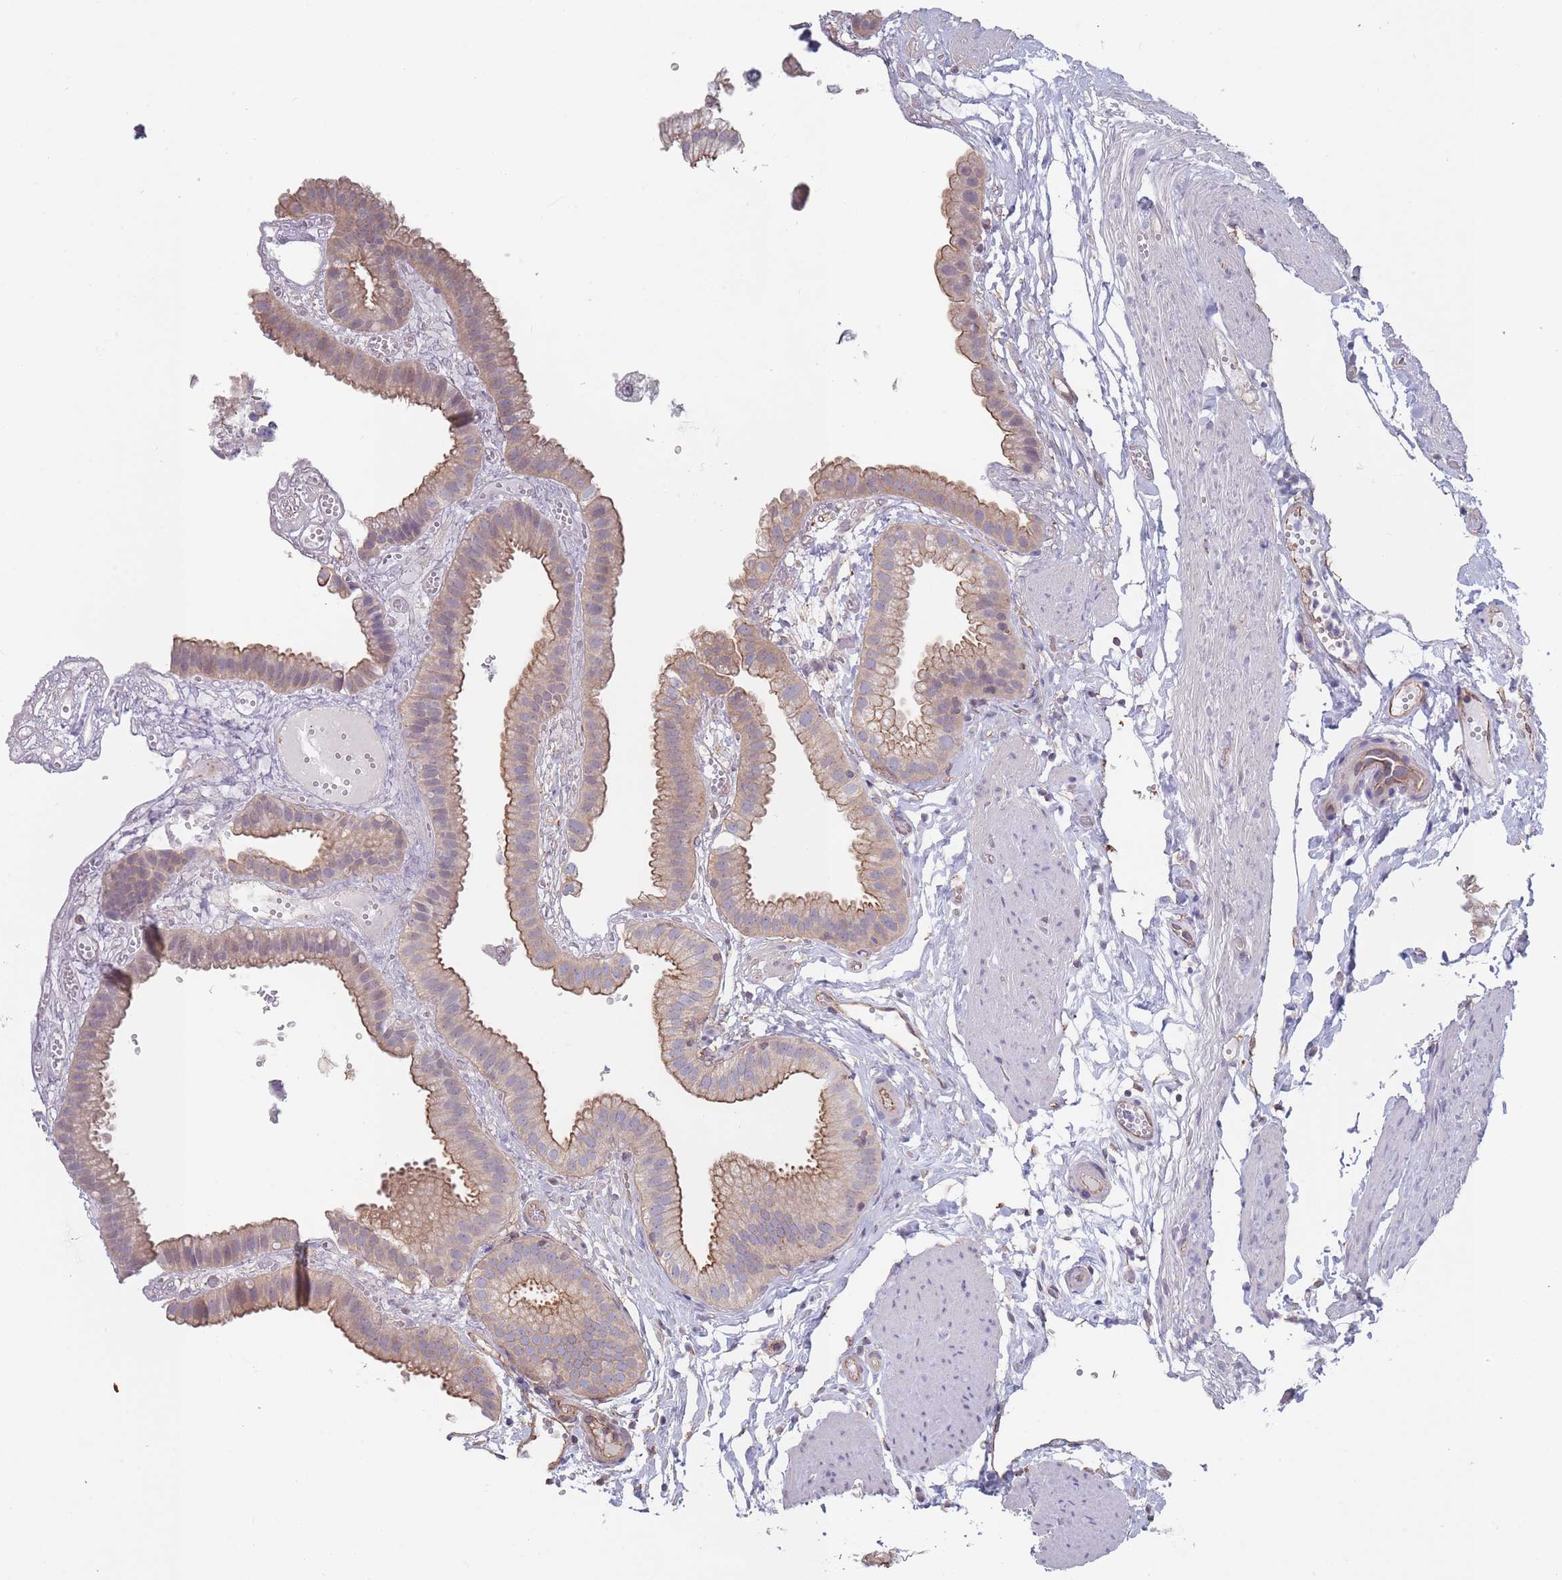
{"staining": {"intensity": "moderate", "quantity": "25%-75%", "location": "cytoplasmic/membranous"}, "tissue": "gallbladder", "cell_type": "Glandular cells", "image_type": "normal", "snomed": [{"axis": "morphology", "description": "Normal tissue, NOS"}, {"axis": "topography", "description": "Gallbladder"}], "caption": "A histopathology image of human gallbladder stained for a protein displays moderate cytoplasmic/membranous brown staining in glandular cells.", "gene": "SLC1A6", "patient": {"sex": "female", "age": 61}}